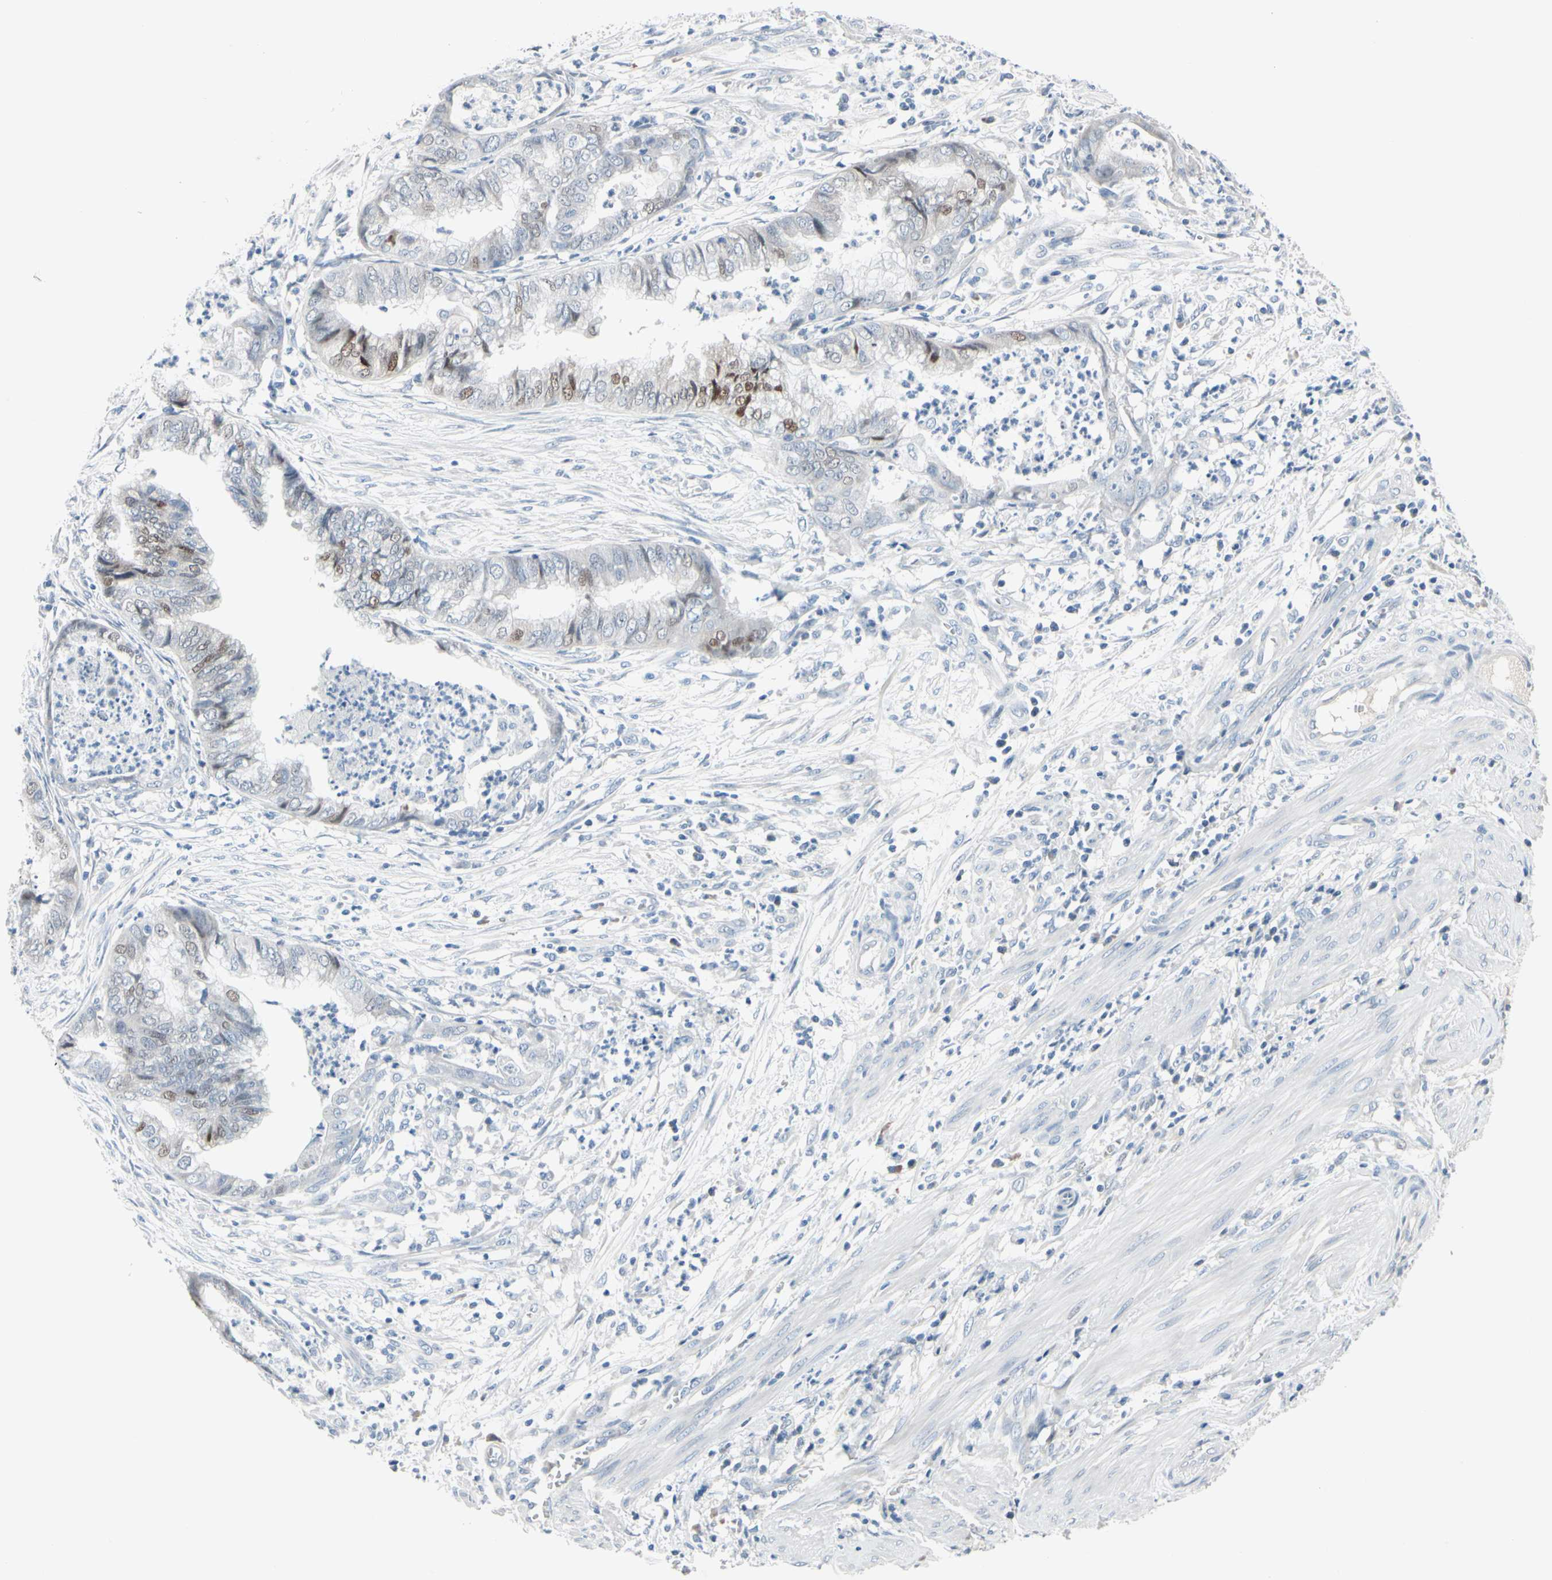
{"staining": {"intensity": "moderate", "quantity": "<25%", "location": "nuclear"}, "tissue": "endometrial cancer", "cell_type": "Tumor cells", "image_type": "cancer", "snomed": [{"axis": "morphology", "description": "Necrosis, NOS"}, {"axis": "morphology", "description": "Adenocarcinoma, NOS"}, {"axis": "topography", "description": "Endometrium"}], "caption": "About <25% of tumor cells in human adenocarcinoma (endometrial) display moderate nuclear protein expression as visualized by brown immunohistochemical staining.", "gene": "PGR", "patient": {"sex": "female", "age": 79}}